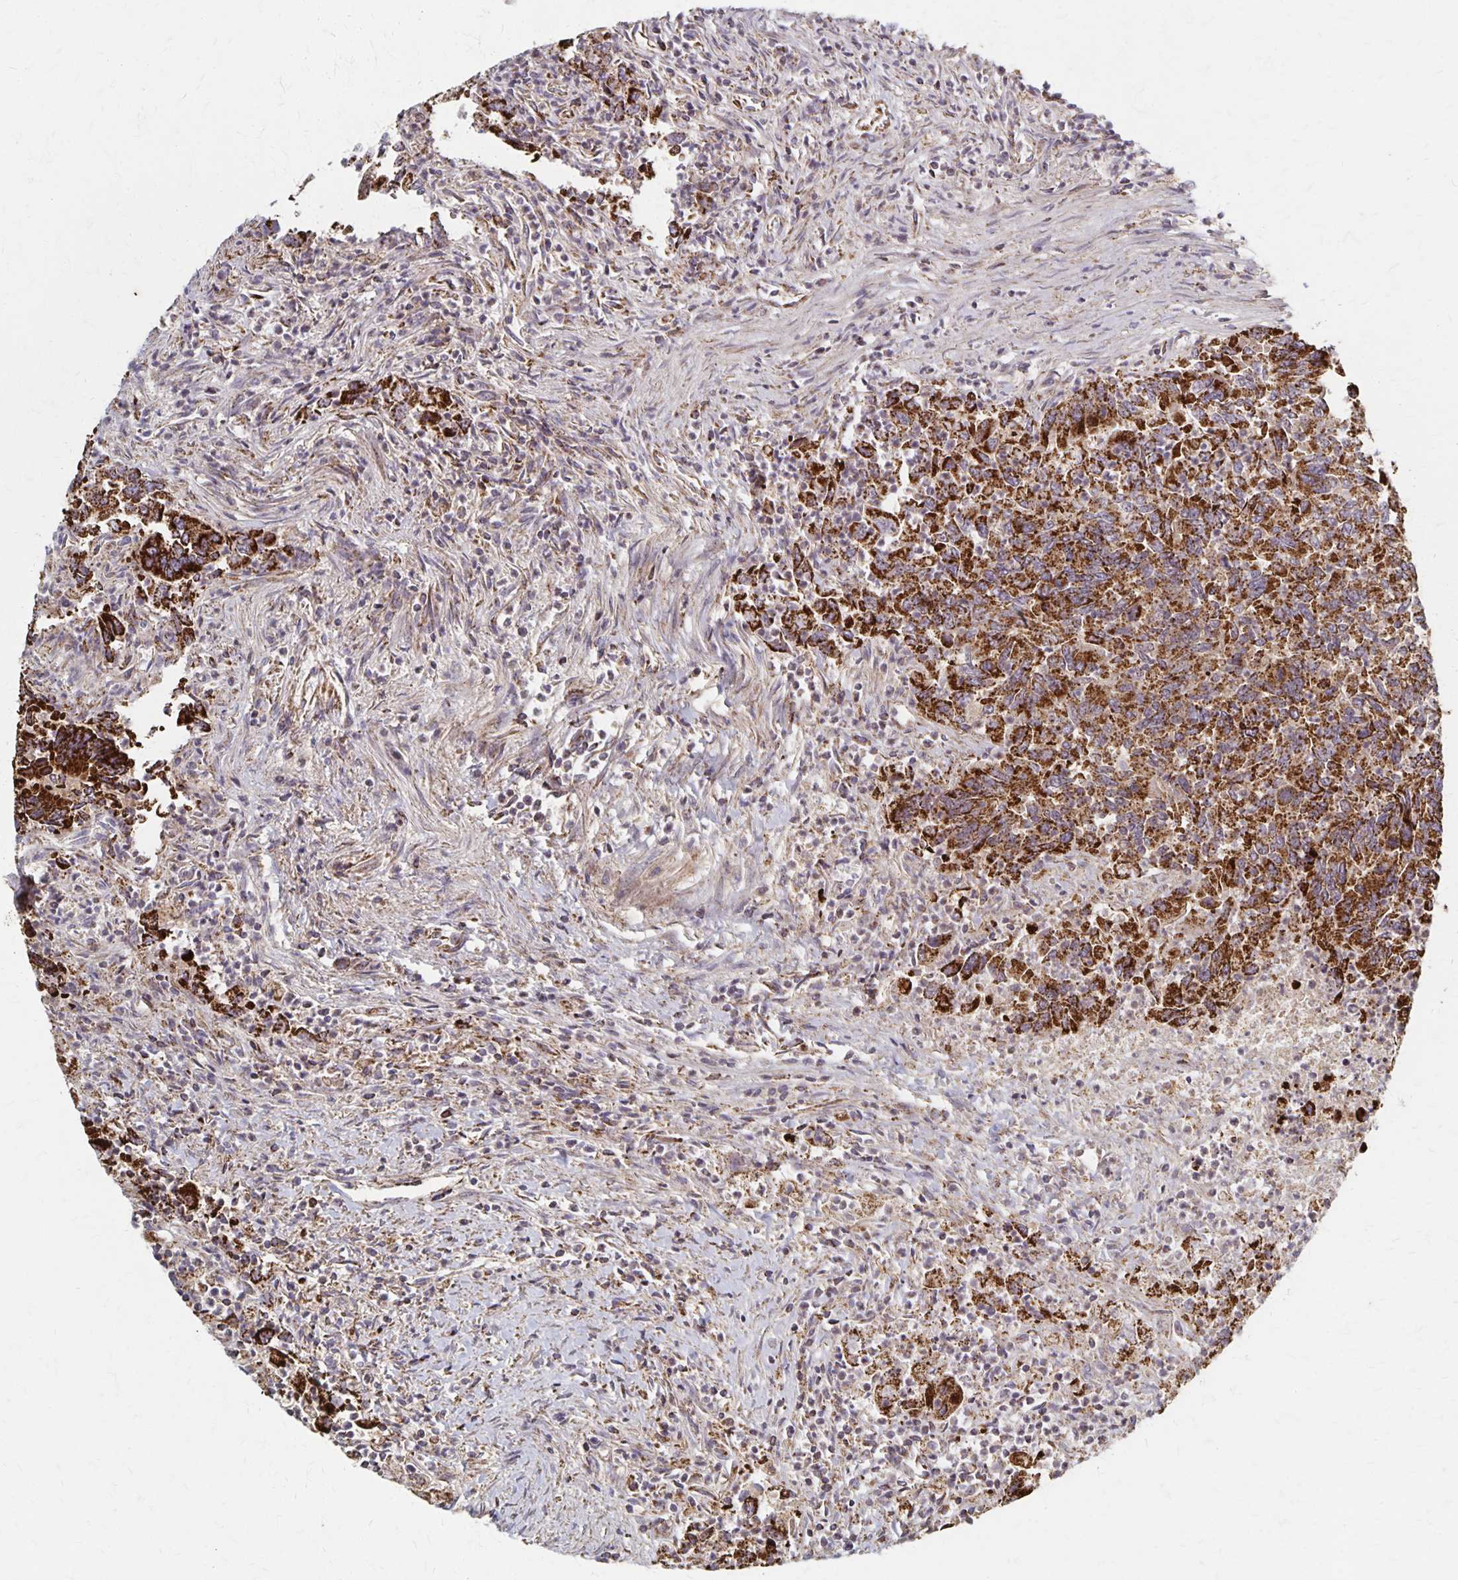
{"staining": {"intensity": "strong", "quantity": ">75%", "location": "cytoplasmic/membranous"}, "tissue": "colorectal cancer", "cell_type": "Tumor cells", "image_type": "cancer", "snomed": [{"axis": "morphology", "description": "Adenocarcinoma, NOS"}, {"axis": "topography", "description": "Colon"}], "caption": "Protein expression by IHC shows strong cytoplasmic/membranous positivity in about >75% of tumor cells in colorectal adenocarcinoma. The staining is performed using DAB (3,3'-diaminobenzidine) brown chromogen to label protein expression. The nuclei are counter-stained blue using hematoxylin.", "gene": "DYRK4", "patient": {"sex": "female", "age": 67}}